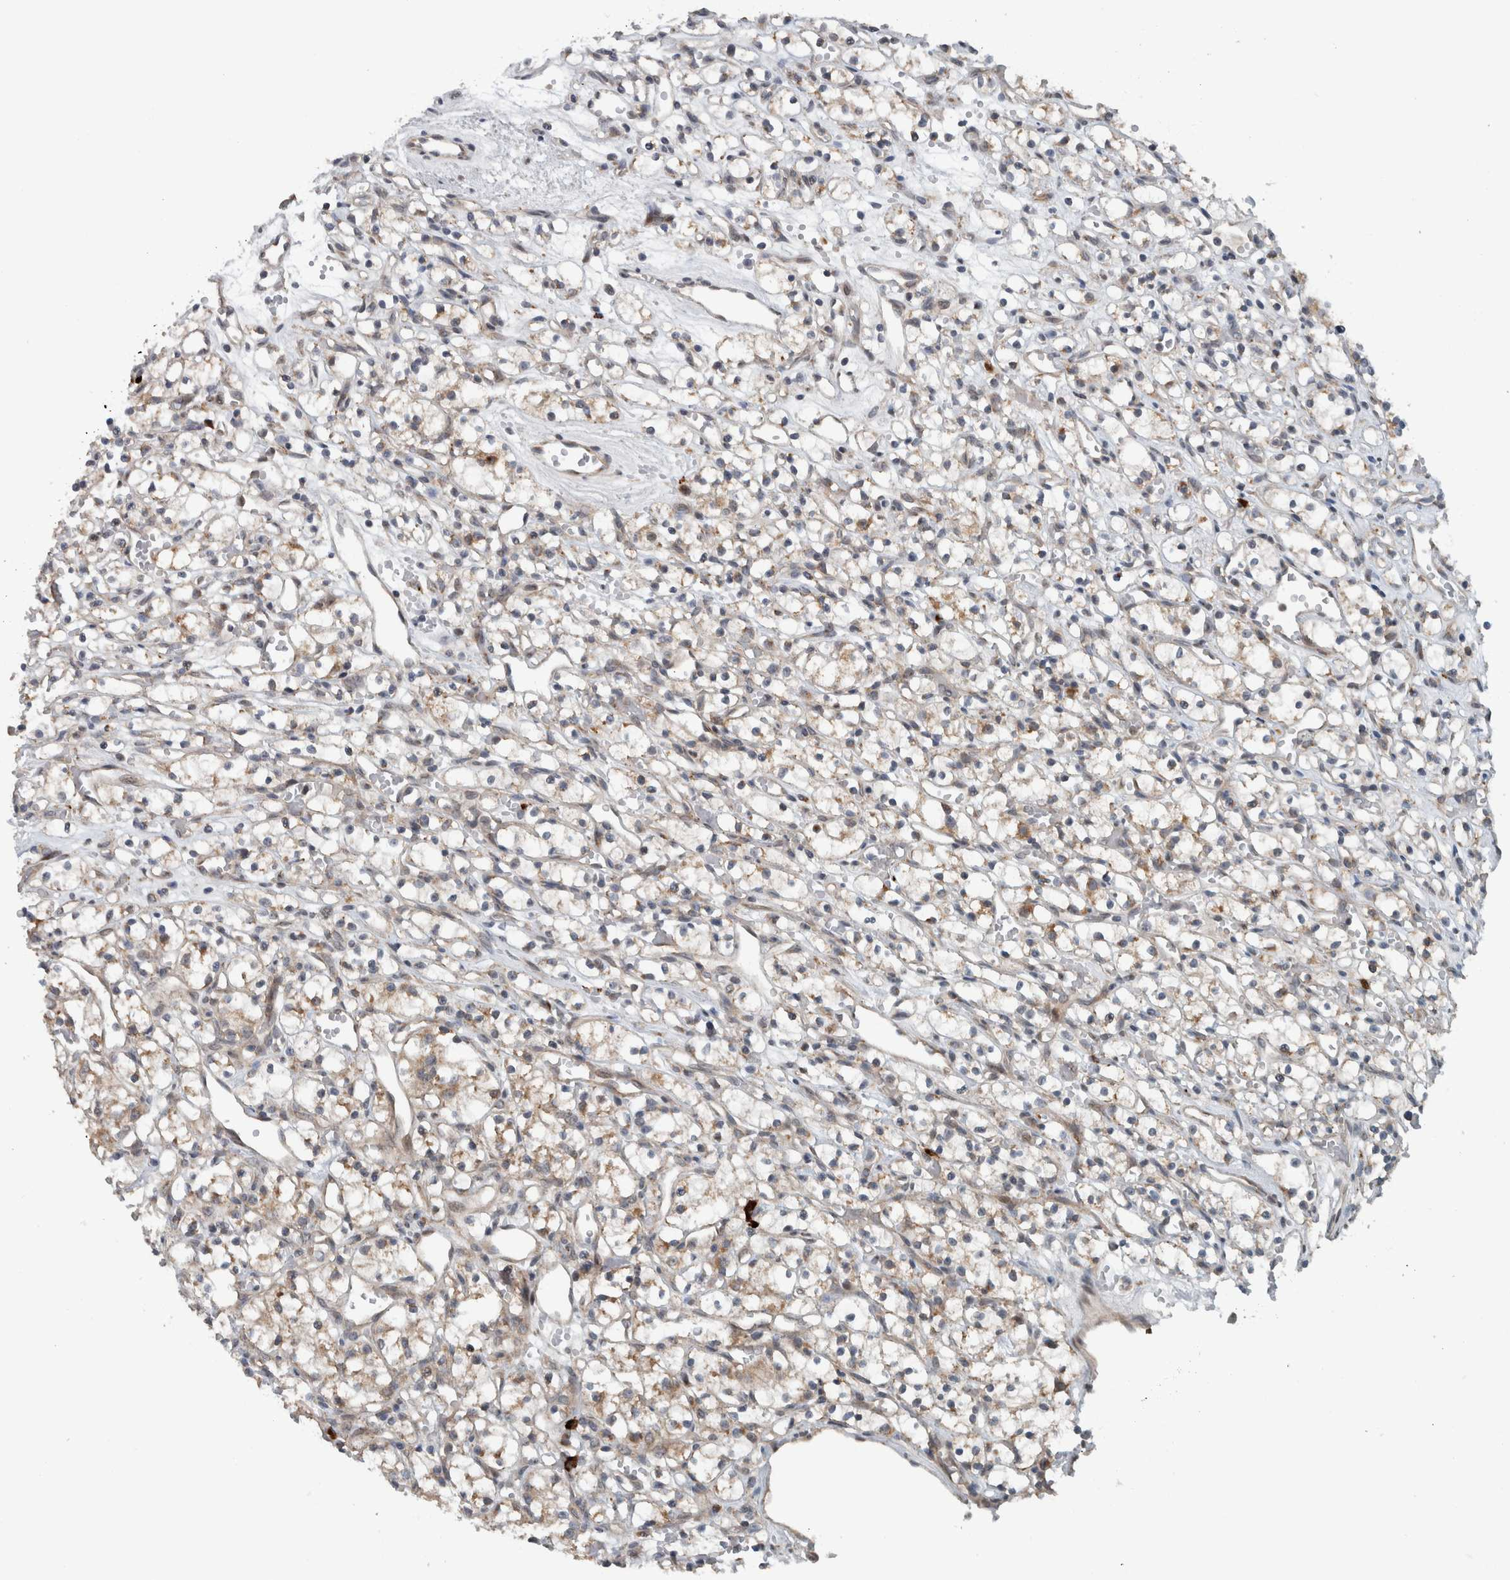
{"staining": {"intensity": "weak", "quantity": "25%-75%", "location": "cytoplasmic/membranous"}, "tissue": "renal cancer", "cell_type": "Tumor cells", "image_type": "cancer", "snomed": [{"axis": "morphology", "description": "Adenocarcinoma, NOS"}, {"axis": "topography", "description": "Kidney"}], "caption": "Approximately 25%-75% of tumor cells in human adenocarcinoma (renal) display weak cytoplasmic/membranous protein staining as visualized by brown immunohistochemical staining.", "gene": "GBA2", "patient": {"sex": "female", "age": 59}}